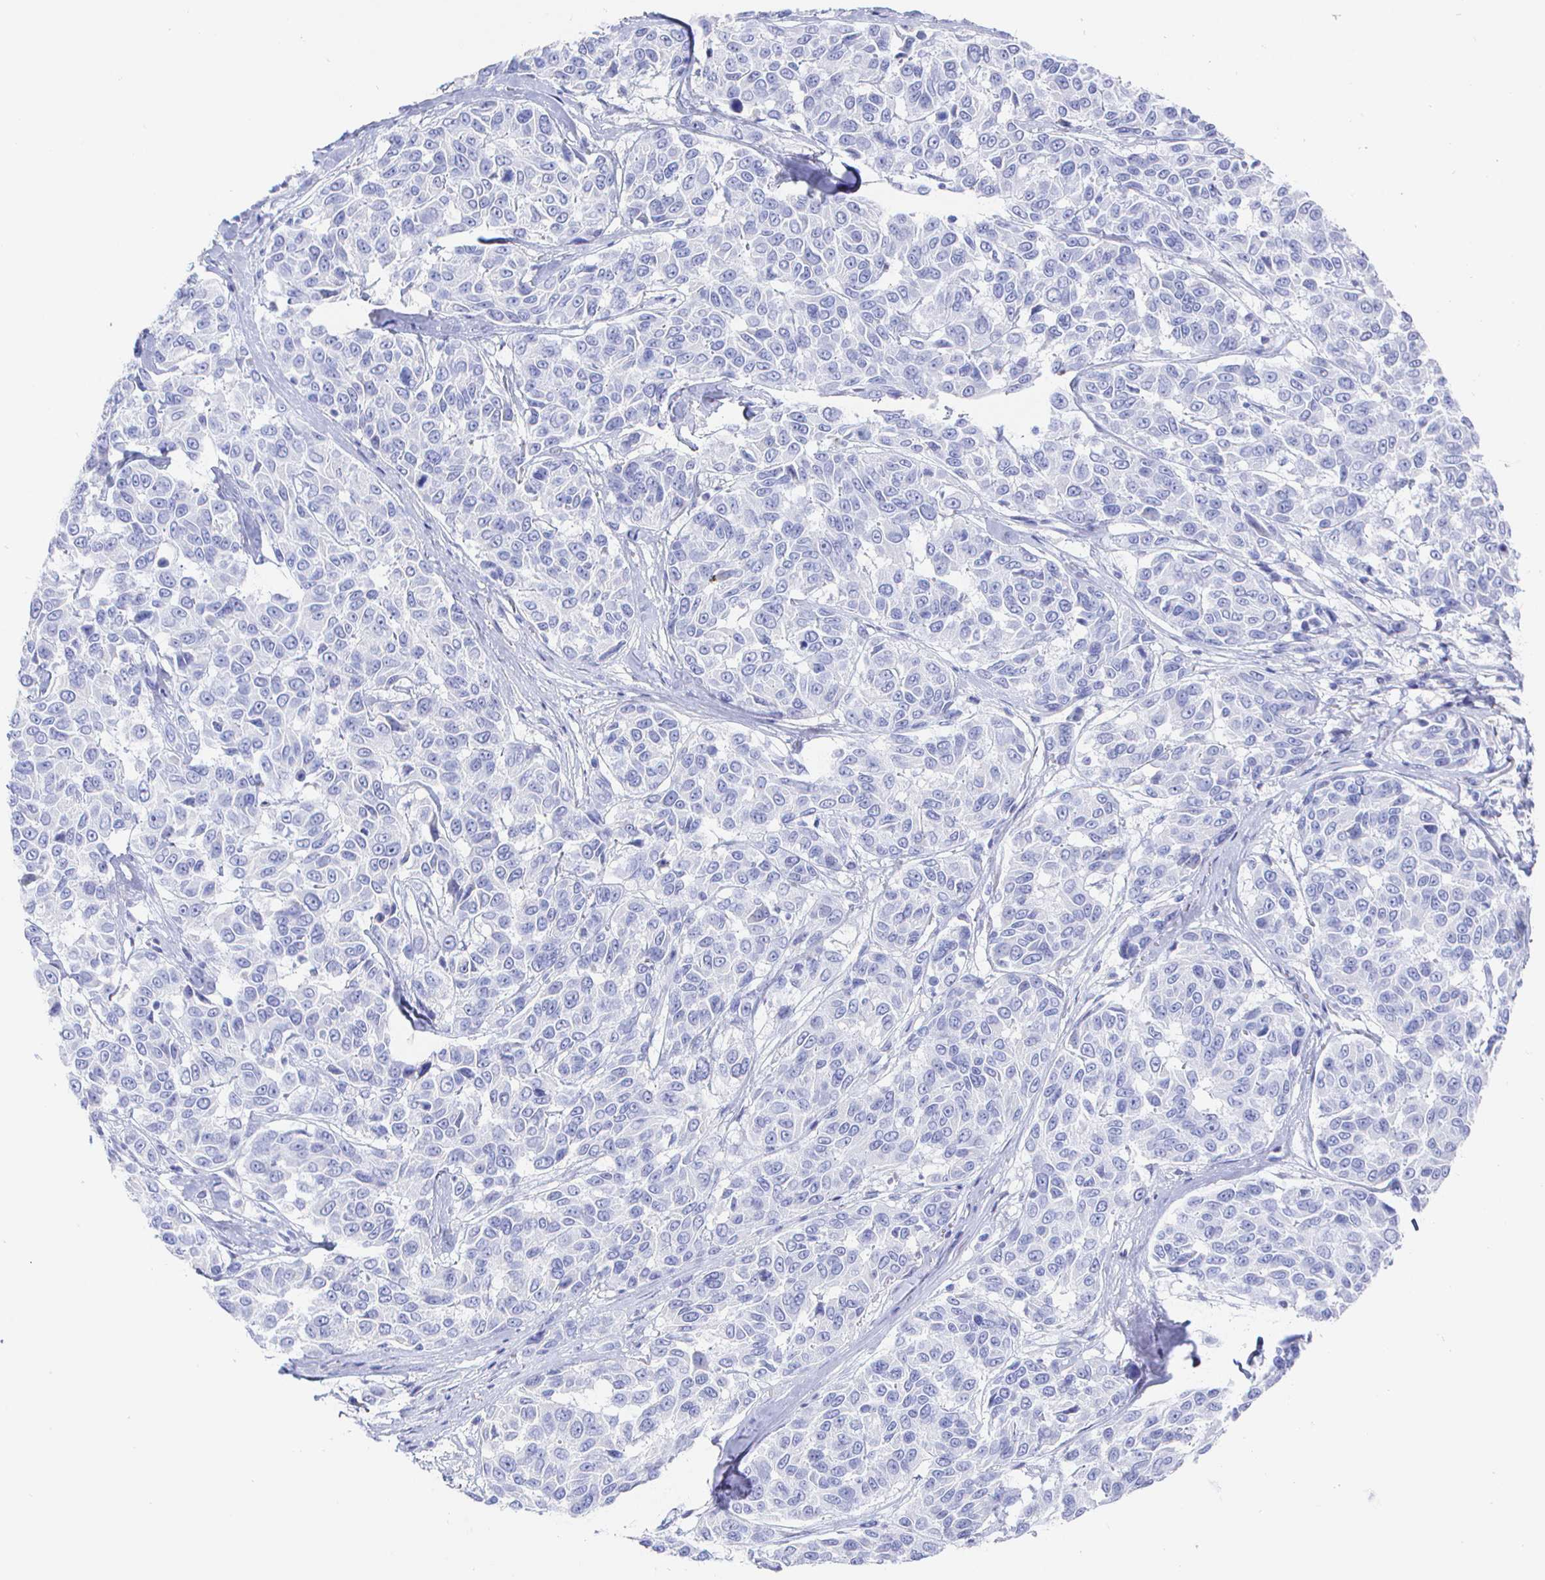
{"staining": {"intensity": "negative", "quantity": "none", "location": "none"}, "tissue": "melanoma", "cell_type": "Tumor cells", "image_type": "cancer", "snomed": [{"axis": "morphology", "description": "Malignant melanoma, NOS"}, {"axis": "topography", "description": "Skin"}], "caption": "Tumor cells show no significant expression in melanoma.", "gene": "CLCA1", "patient": {"sex": "female", "age": 66}}